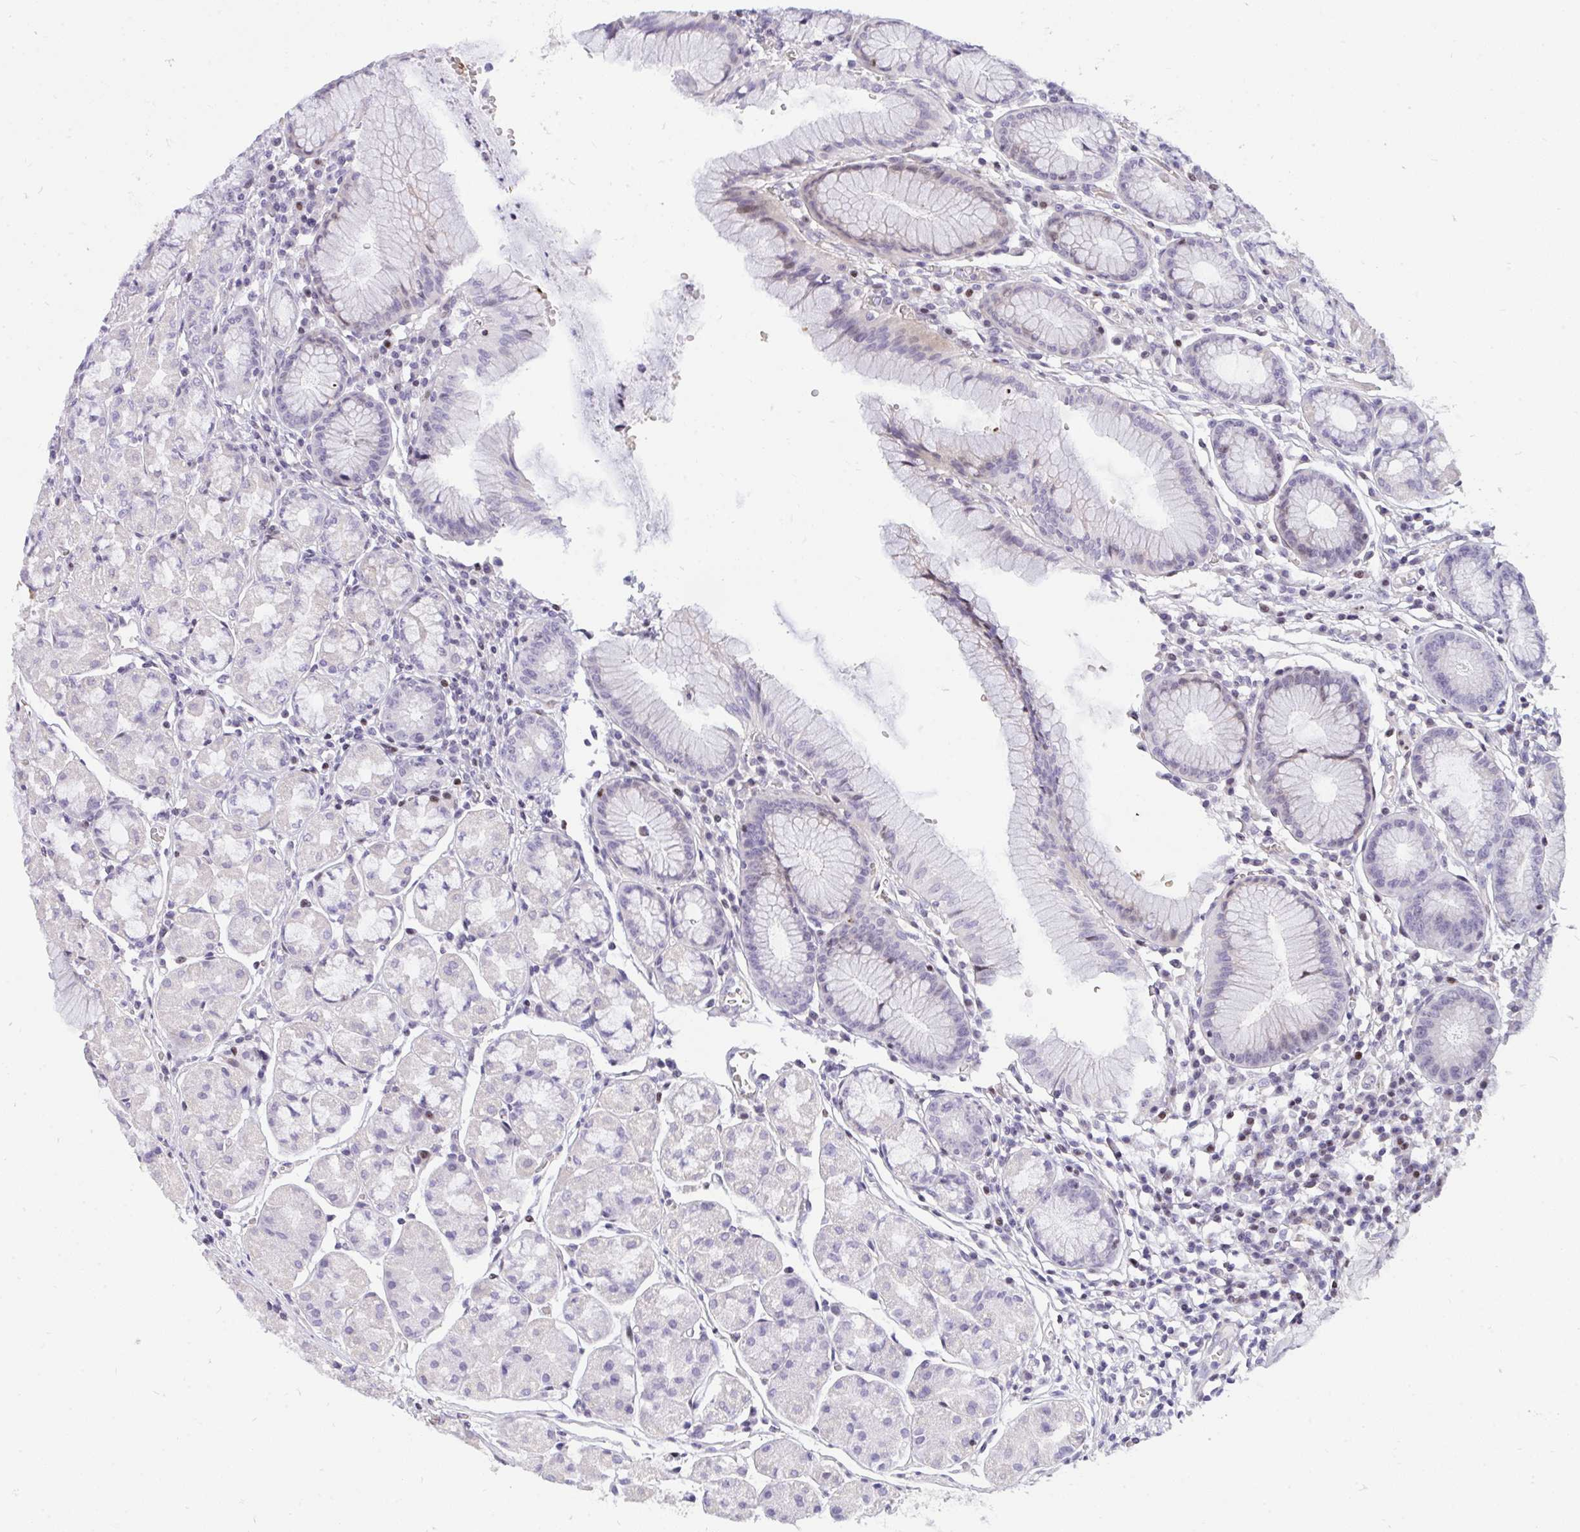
{"staining": {"intensity": "negative", "quantity": "none", "location": "none"}, "tissue": "stomach", "cell_type": "Glandular cells", "image_type": "normal", "snomed": [{"axis": "morphology", "description": "Normal tissue, NOS"}, {"axis": "topography", "description": "Stomach"}], "caption": "This is a micrograph of immunohistochemistry (IHC) staining of normal stomach, which shows no expression in glandular cells.", "gene": "PLPPR3", "patient": {"sex": "male", "age": 55}}